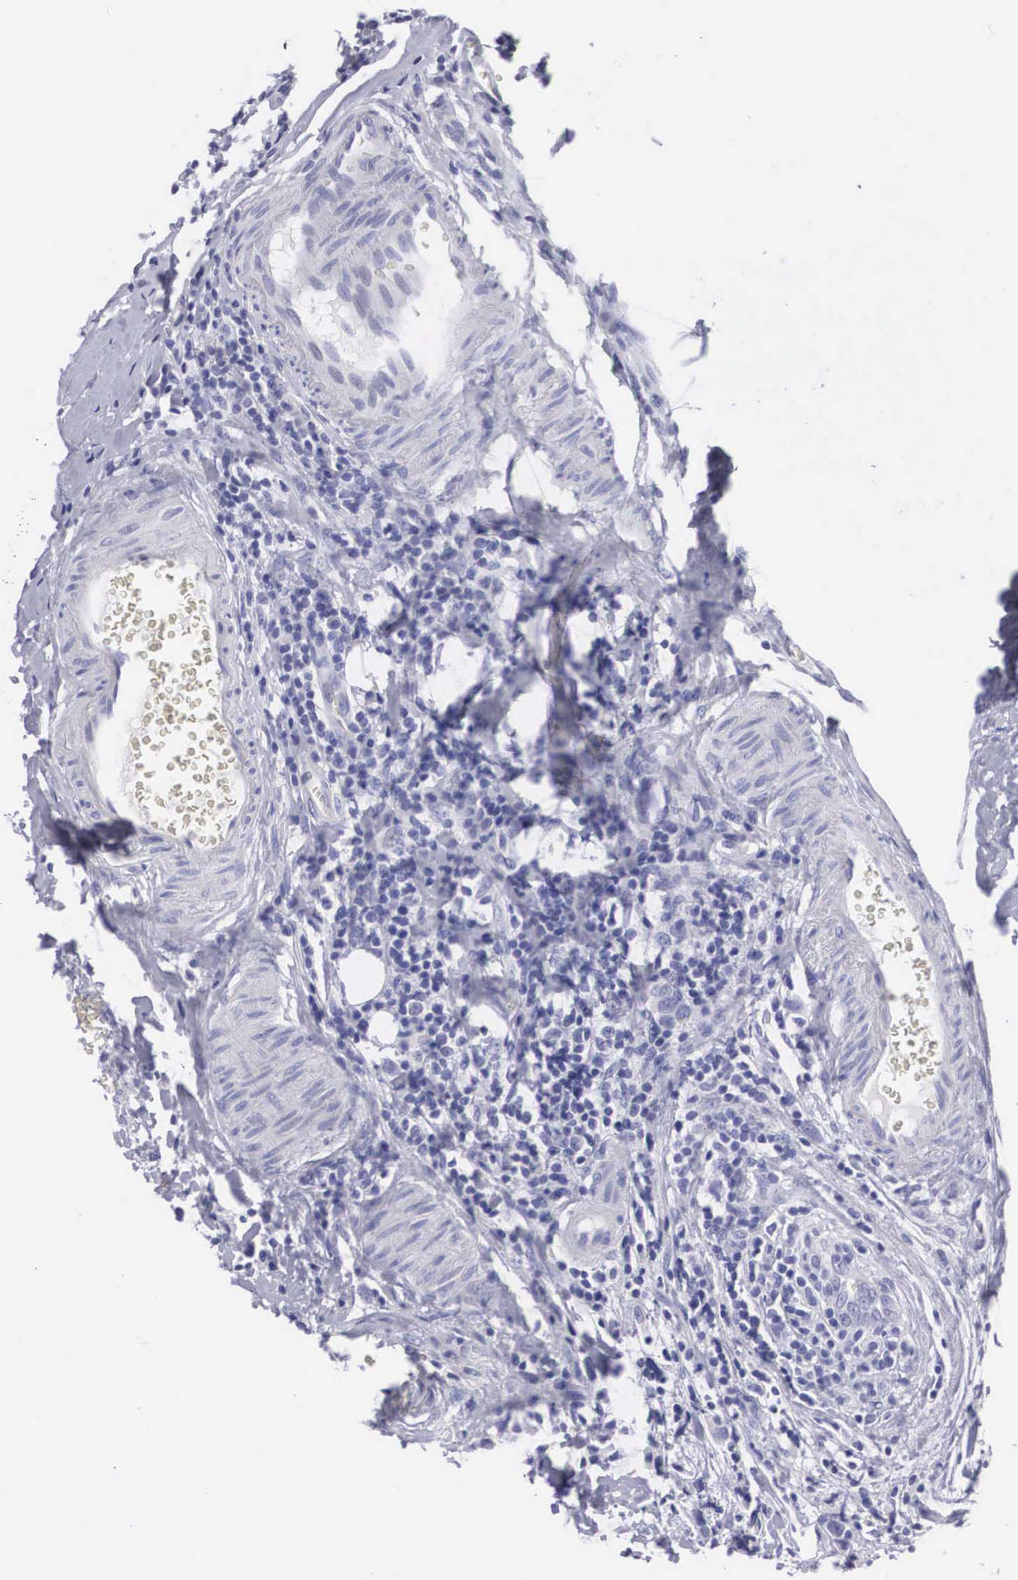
{"staining": {"intensity": "negative", "quantity": "none", "location": "none"}, "tissue": "breast cancer", "cell_type": "Tumor cells", "image_type": "cancer", "snomed": [{"axis": "morphology", "description": "Lobular carcinoma"}, {"axis": "topography", "description": "Breast"}], "caption": "High magnification brightfield microscopy of breast lobular carcinoma stained with DAB (brown) and counterstained with hematoxylin (blue): tumor cells show no significant staining. (Stains: DAB (3,3'-diaminobenzidine) immunohistochemistry with hematoxylin counter stain, Microscopy: brightfield microscopy at high magnification).", "gene": "ARMCX3", "patient": {"sex": "female", "age": 57}}